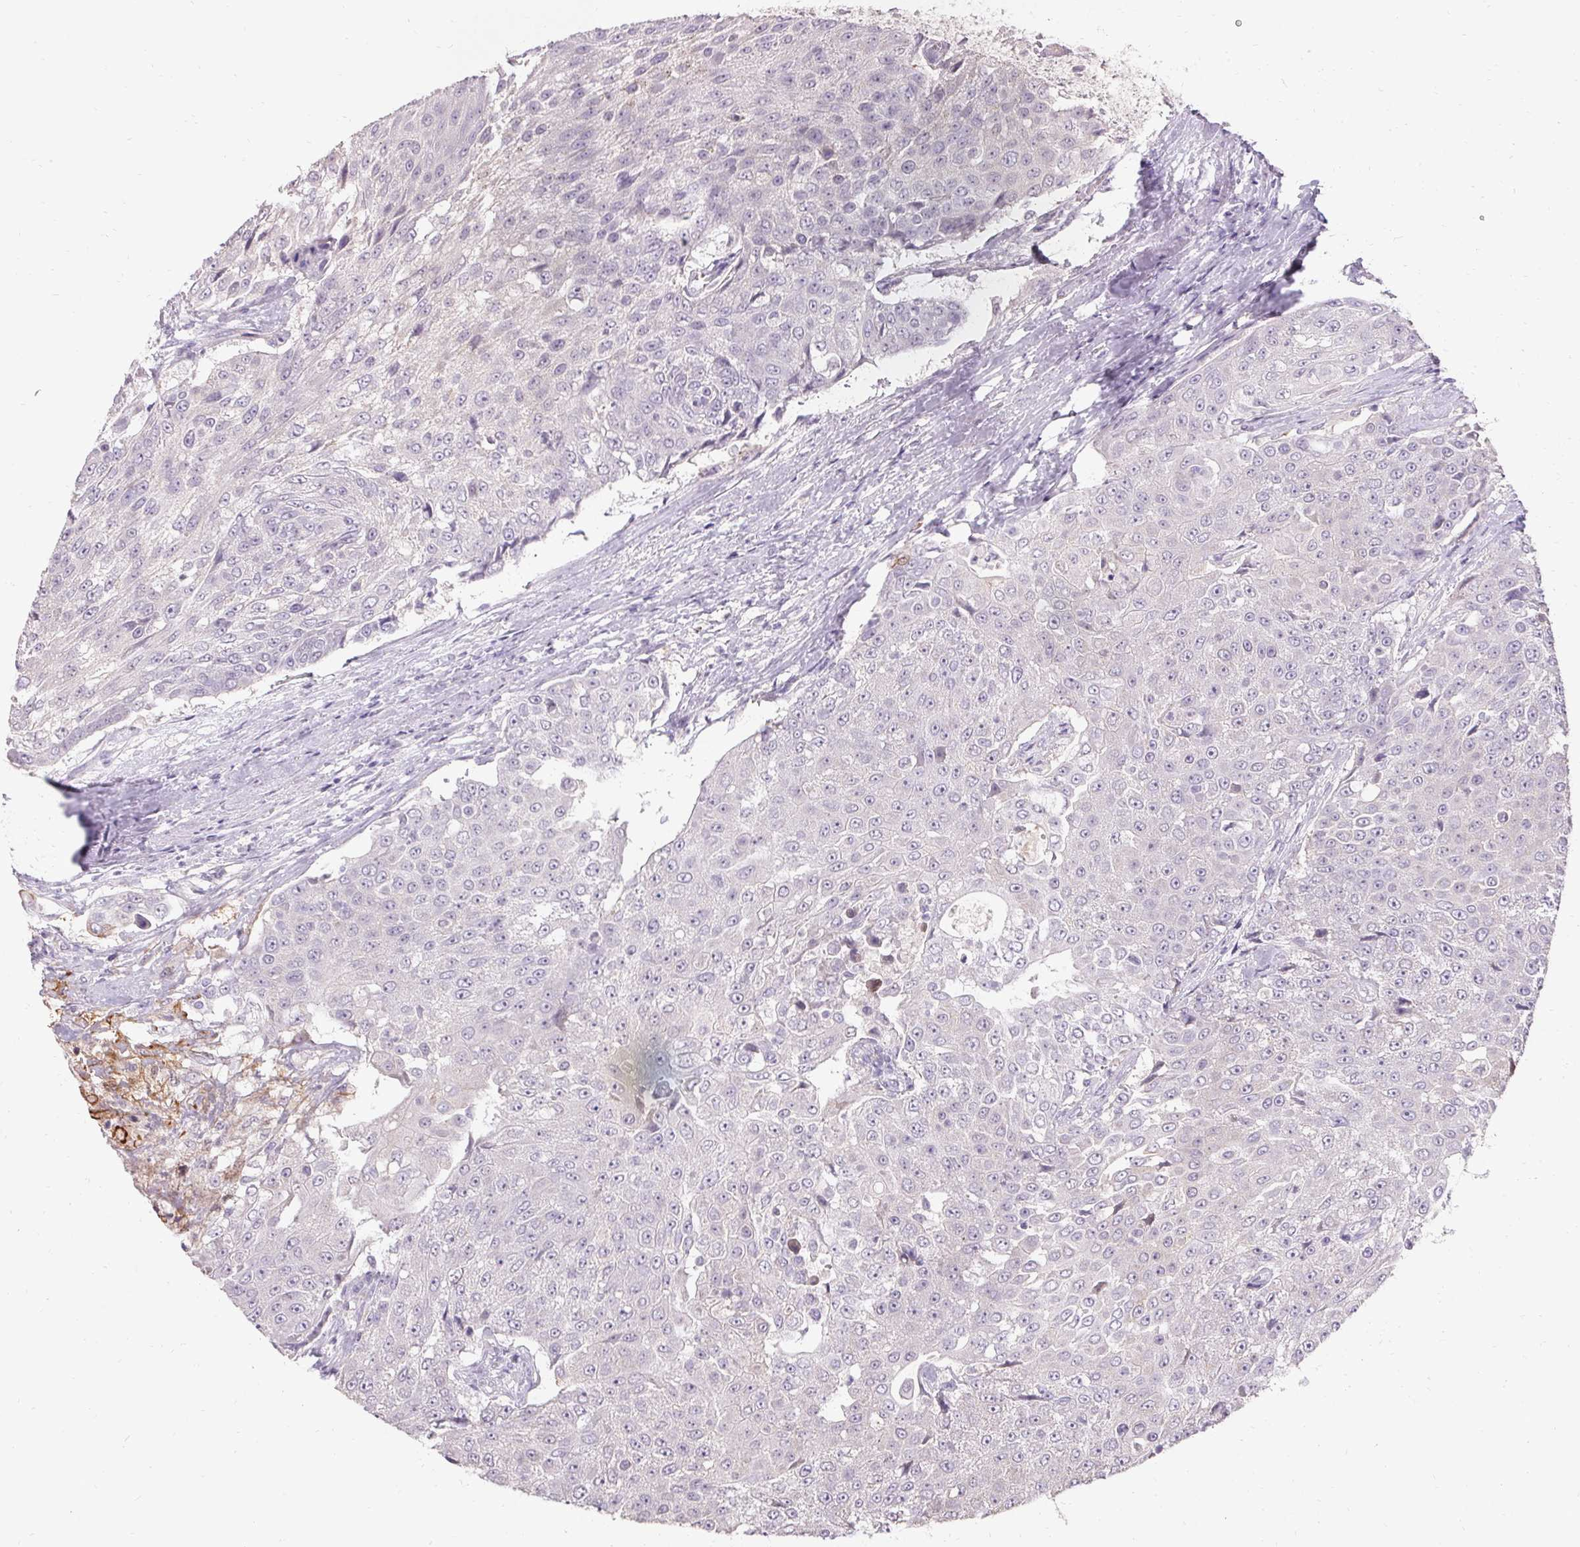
{"staining": {"intensity": "negative", "quantity": "none", "location": "none"}, "tissue": "urothelial cancer", "cell_type": "Tumor cells", "image_type": "cancer", "snomed": [{"axis": "morphology", "description": "Urothelial carcinoma, High grade"}, {"axis": "topography", "description": "Urinary bladder"}], "caption": "Image shows no protein staining in tumor cells of urothelial cancer tissue. (Immunohistochemistry (ihc), brightfield microscopy, high magnification).", "gene": "HSD17B3", "patient": {"sex": "female", "age": 63}}